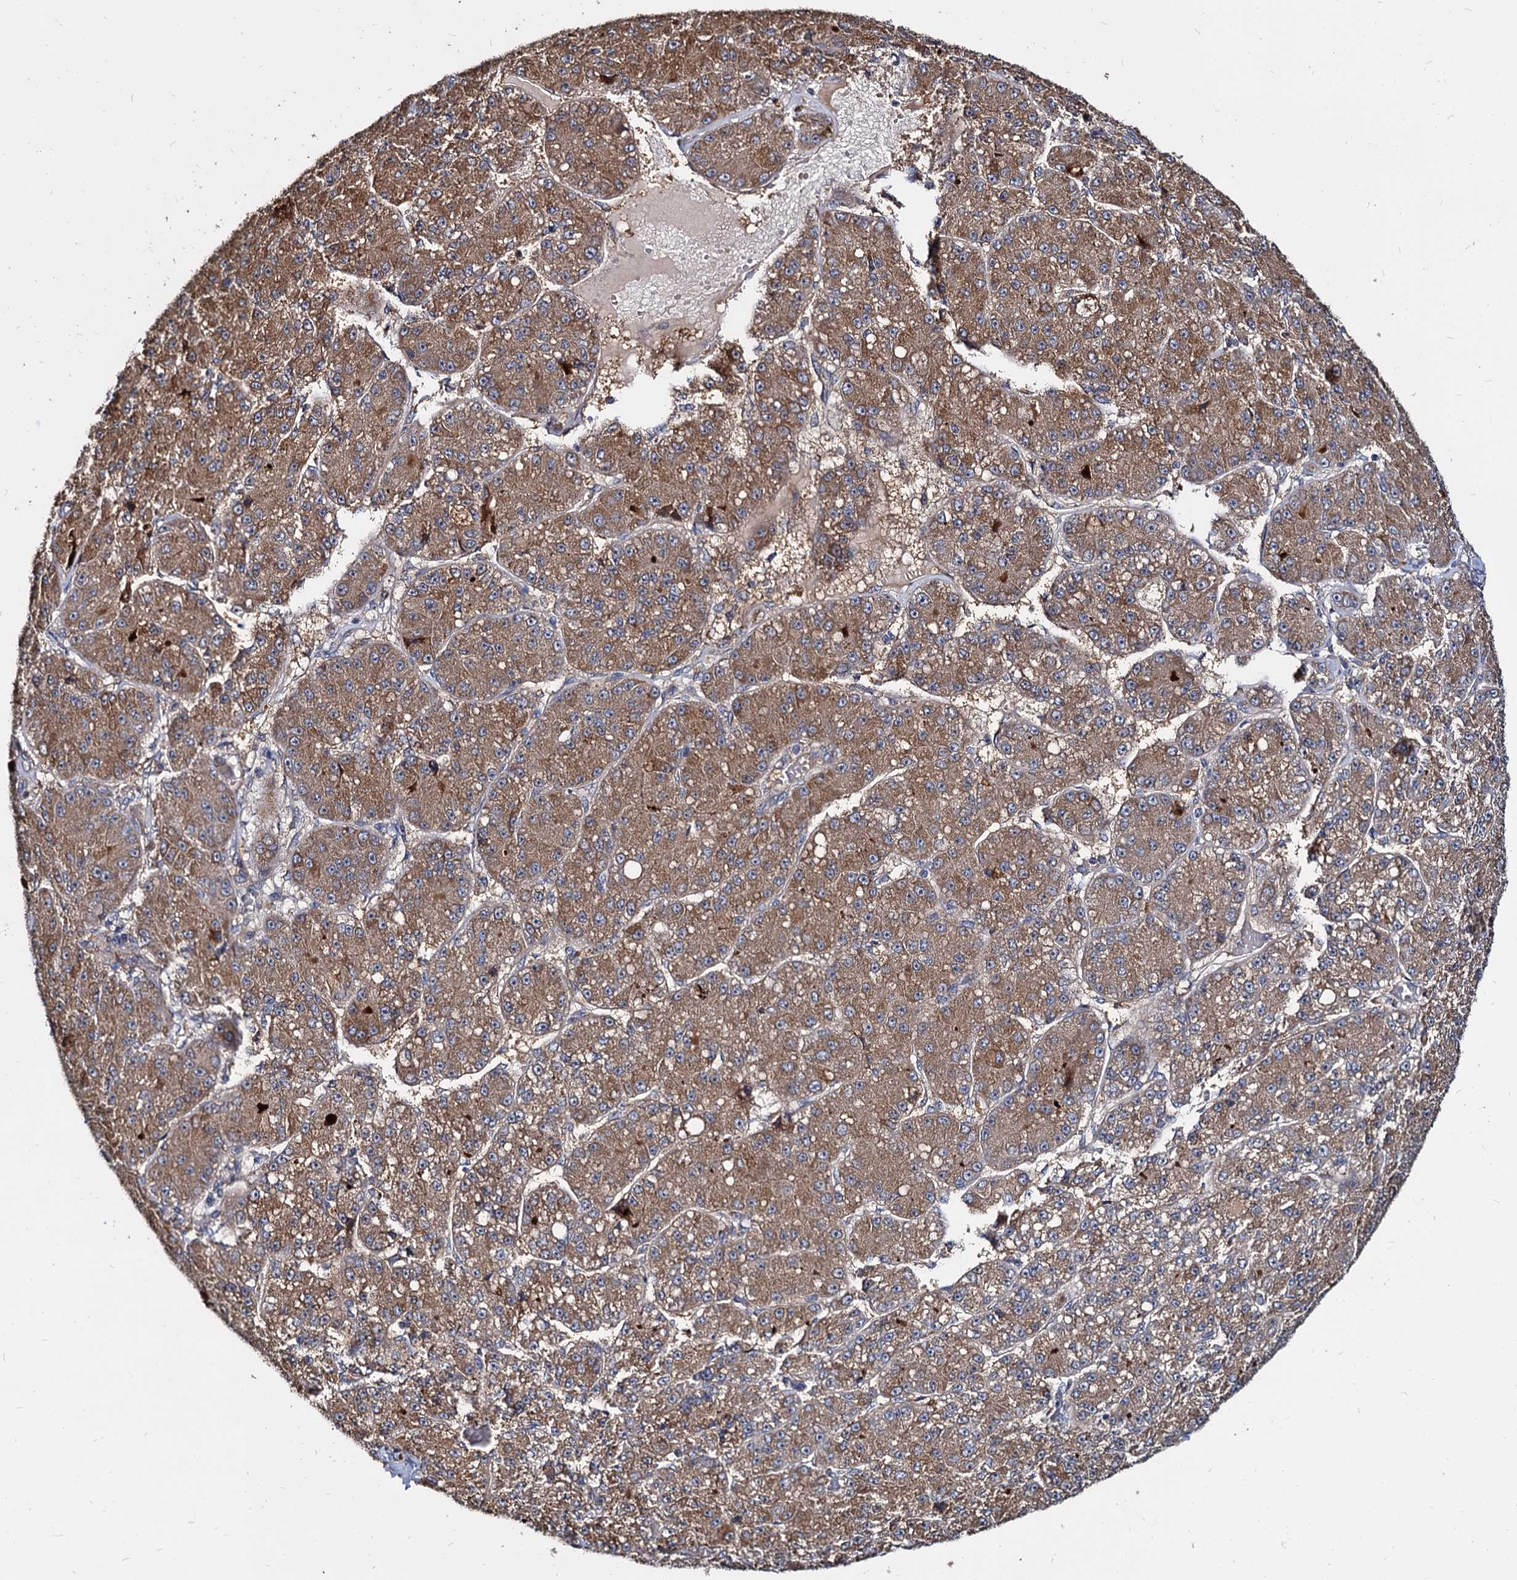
{"staining": {"intensity": "moderate", "quantity": ">75%", "location": "cytoplasmic/membranous"}, "tissue": "liver cancer", "cell_type": "Tumor cells", "image_type": "cancer", "snomed": [{"axis": "morphology", "description": "Carcinoma, Hepatocellular, NOS"}, {"axis": "topography", "description": "Liver"}], "caption": "Hepatocellular carcinoma (liver) stained with a protein marker displays moderate staining in tumor cells.", "gene": "WWC3", "patient": {"sex": "male", "age": 67}}